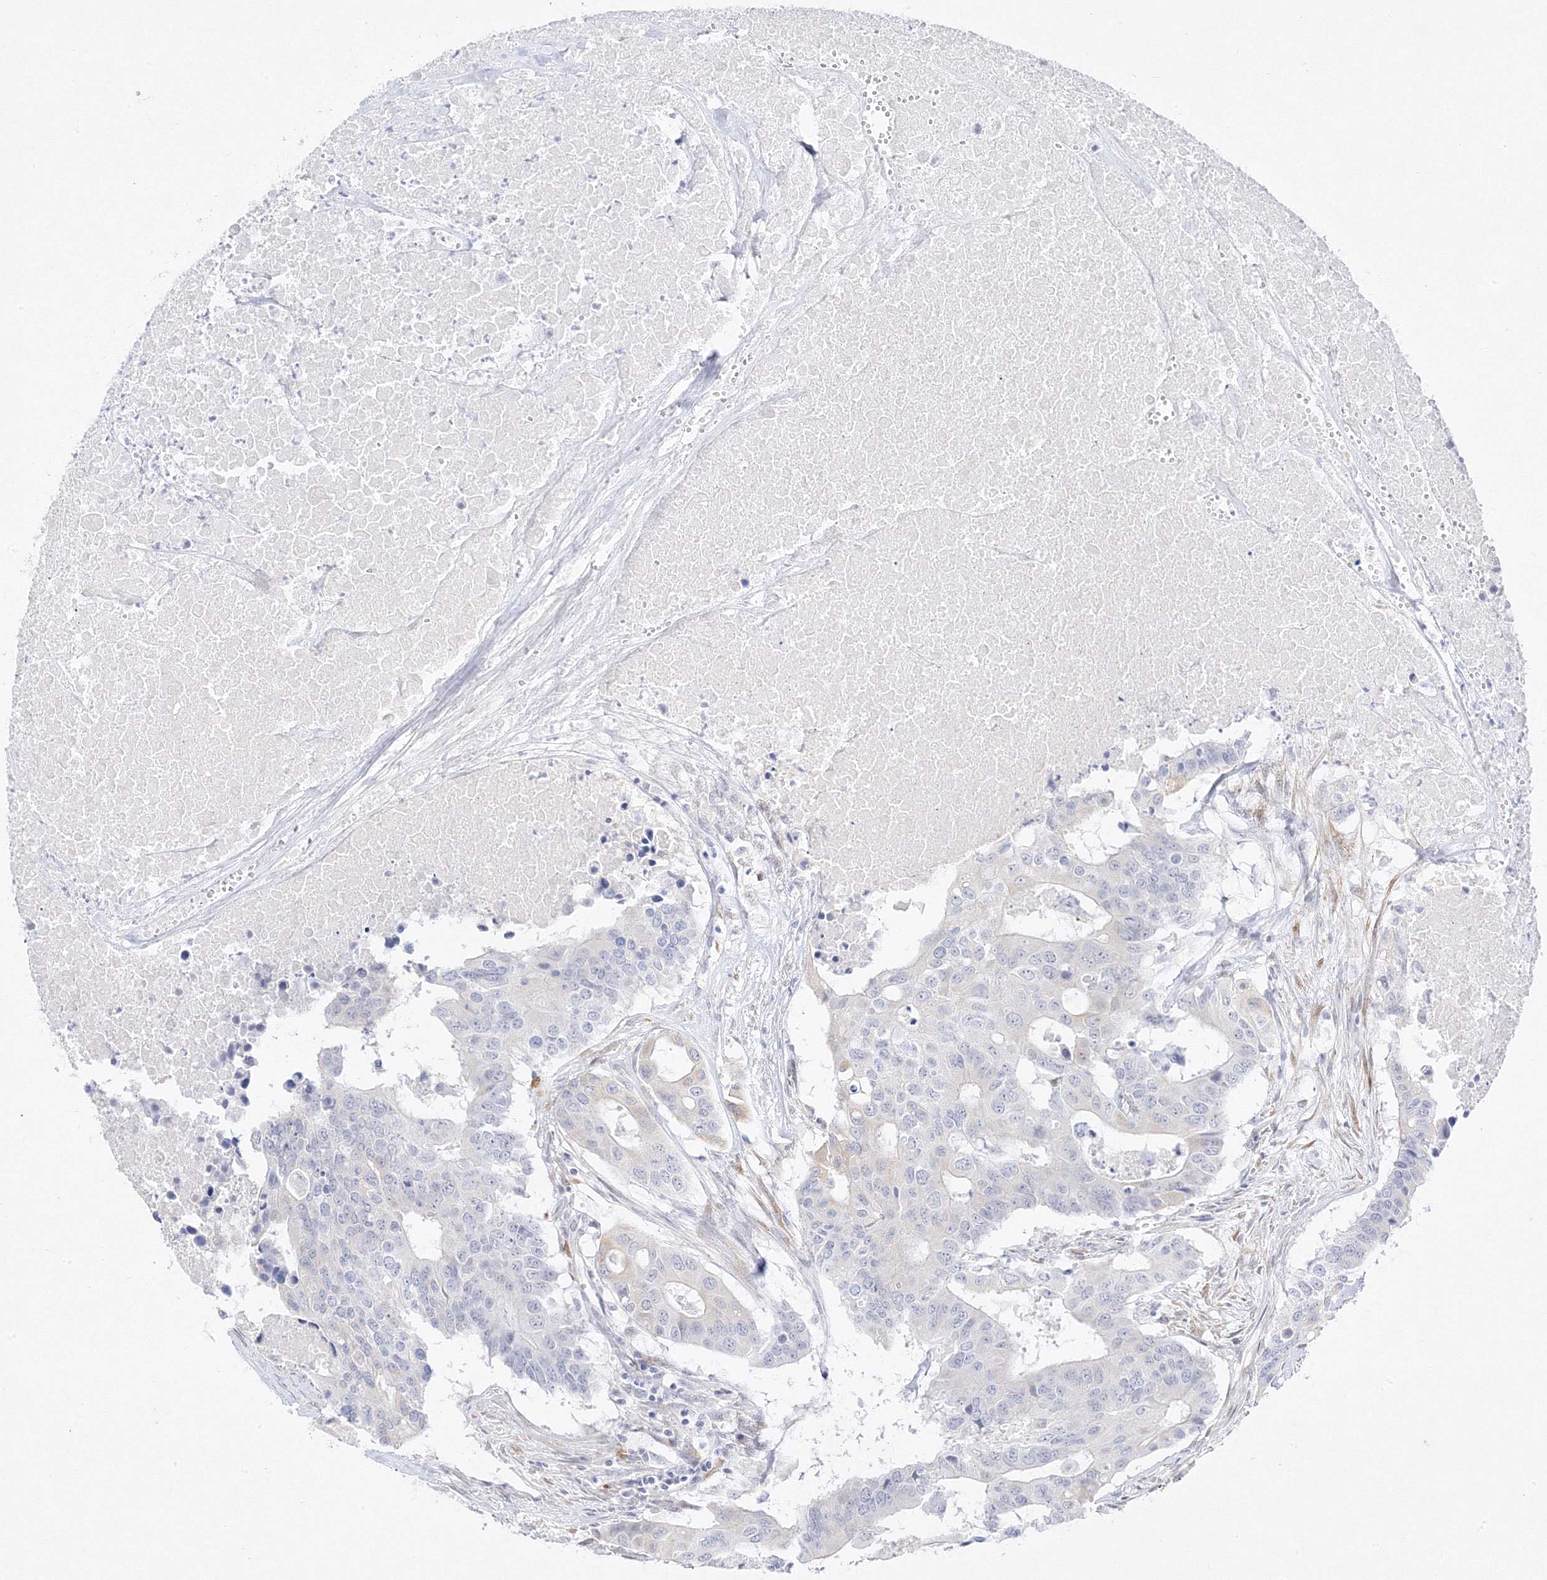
{"staining": {"intensity": "weak", "quantity": "<25%", "location": "cytoplasmic/membranous"}, "tissue": "colorectal cancer", "cell_type": "Tumor cells", "image_type": "cancer", "snomed": [{"axis": "morphology", "description": "Adenocarcinoma, NOS"}, {"axis": "topography", "description": "Colon"}], "caption": "A photomicrograph of human adenocarcinoma (colorectal) is negative for staining in tumor cells.", "gene": "C2CD2", "patient": {"sex": "male", "age": 77}}